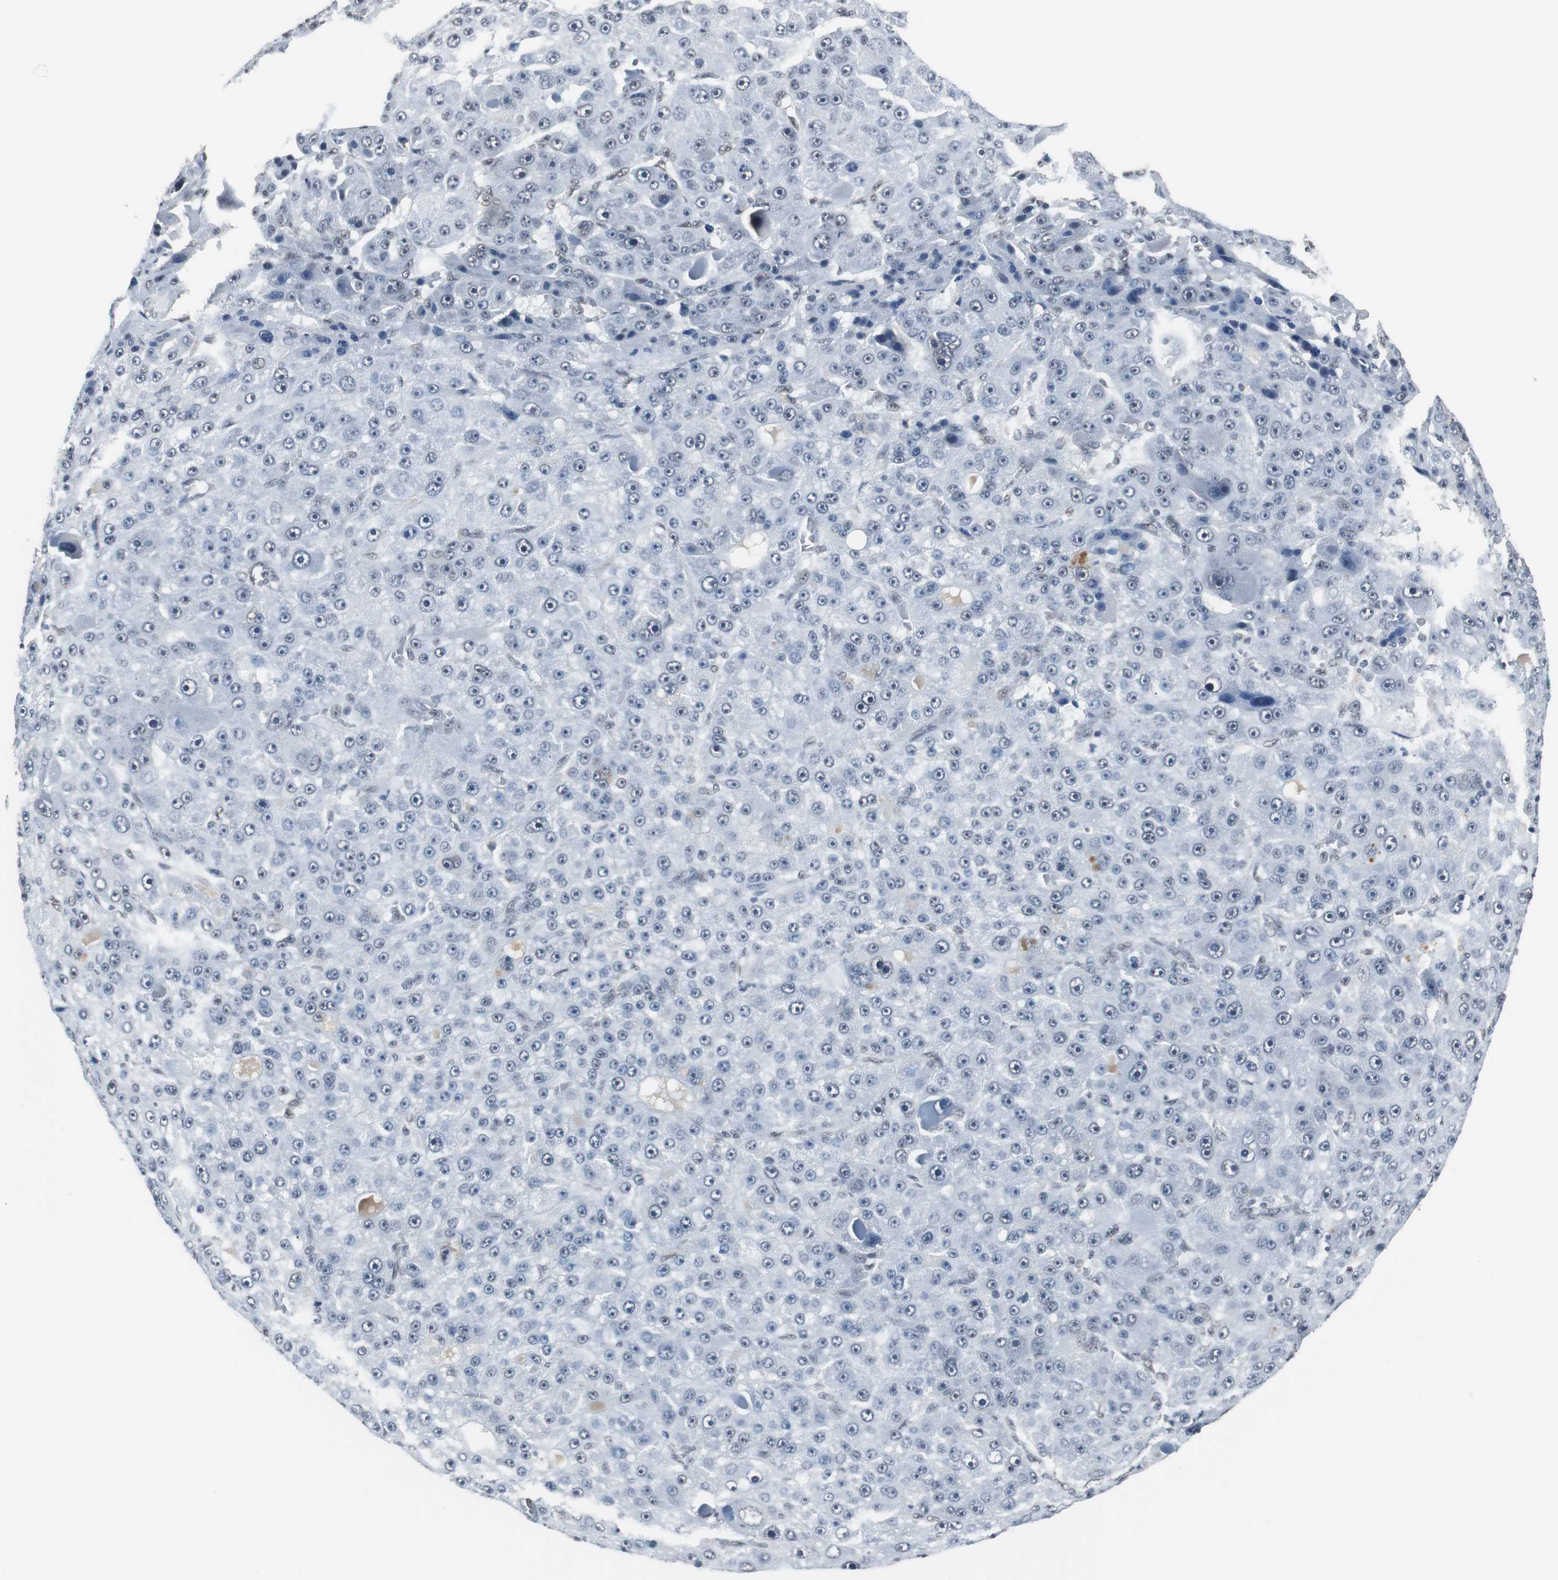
{"staining": {"intensity": "negative", "quantity": "none", "location": "none"}, "tissue": "liver cancer", "cell_type": "Tumor cells", "image_type": "cancer", "snomed": [{"axis": "morphology", "description": "Carcinoma, Hepatocellular, NOS"}, {"axis": "topography", "description": "Liver"}], "caption": "Hepatocellular carcinoma (liver) stained for a protein using IHC reveals no positivity tumor cells.", "gene": "TAF7", "patient": {"sex": "male", "age": 76}}